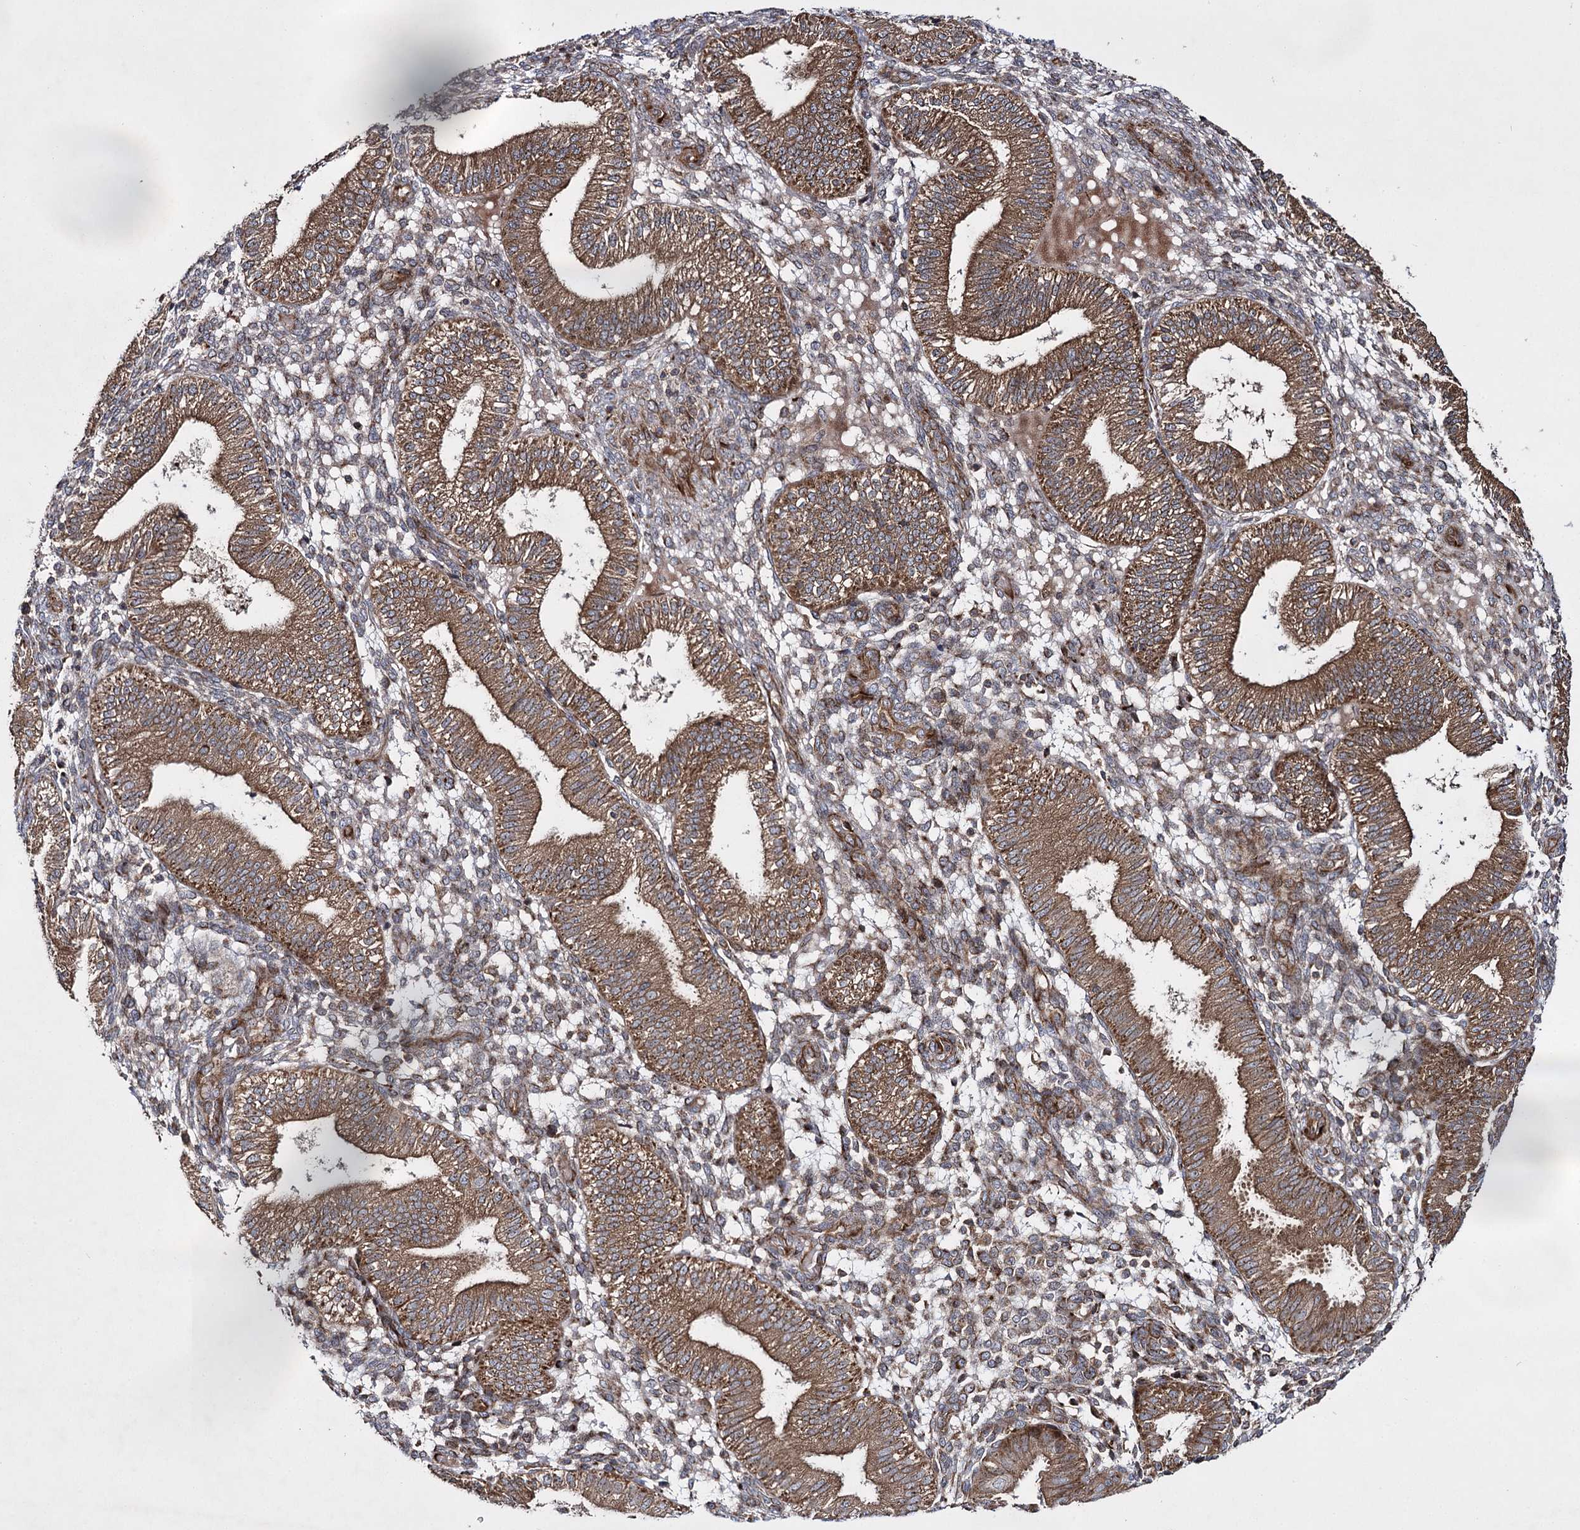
{"staining": {"intensity": "weak", "quantity": "25%-75%", "location": "cytoplasmic/membranous"}, "tissue": "endometrium", "cell_type": "Cells in endometrial stroma", "image_type": "normal", "snomed": [{"axis": "morphology", "description": "Normal tissue, NOS"}, {"axis": "topography", "description": "Endometrium"}], "caption": "Immunohistochemistry (IHC) of normal human endometrium shows low levels of weak cytoplasmic/membranous staining in approximately 25%-75% of cells in endometrial stroma.", "gene": "HECTD2", "patient": {"sex": "female", "age": 39}}